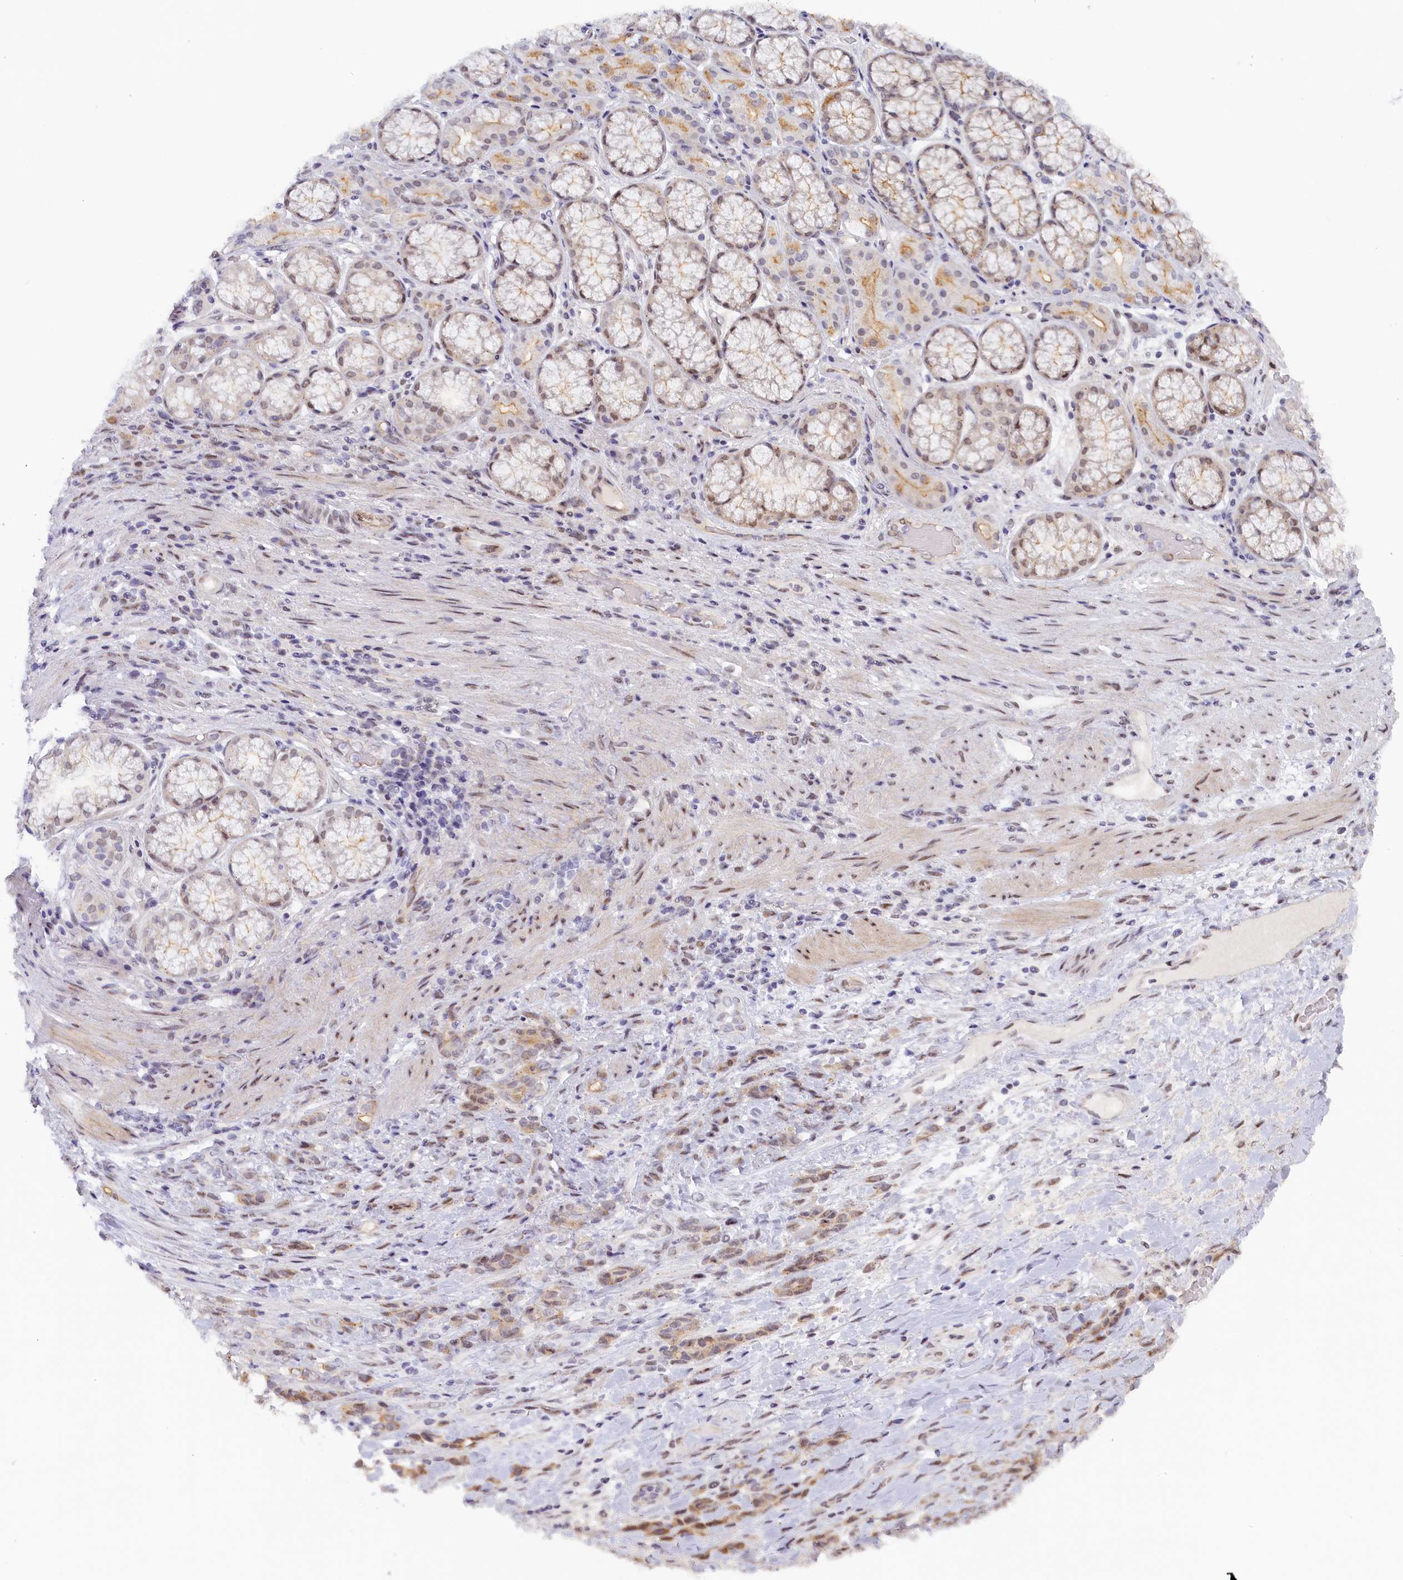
{"staining": {"intensity": "weak", "quantity": ">75%", "location": "cytoplasmic/membranous,nuclear"}, "tissue": "stomach cancer", "cell_type": "Tumor cells", "image_type": "cancer", "snomed": [{"axis": "morphology", "description": "Adenocarcinoma, NOS"}, {"axis": "topography", "description": "Stomach"}], "caption": "Protein staining shows weak cytoplasmic/membranous and nuclear positivity in about >75% of tumor cells in adenocarcinoma (stomach). The staining was performed using DAB (3,3'-diaminobenzidine), with brown indicating positive protein expression. Nuclei are stained blue with hematoxylin.", "gene": "SEC31B", "patient": {"sex": "female", "age": 79}}